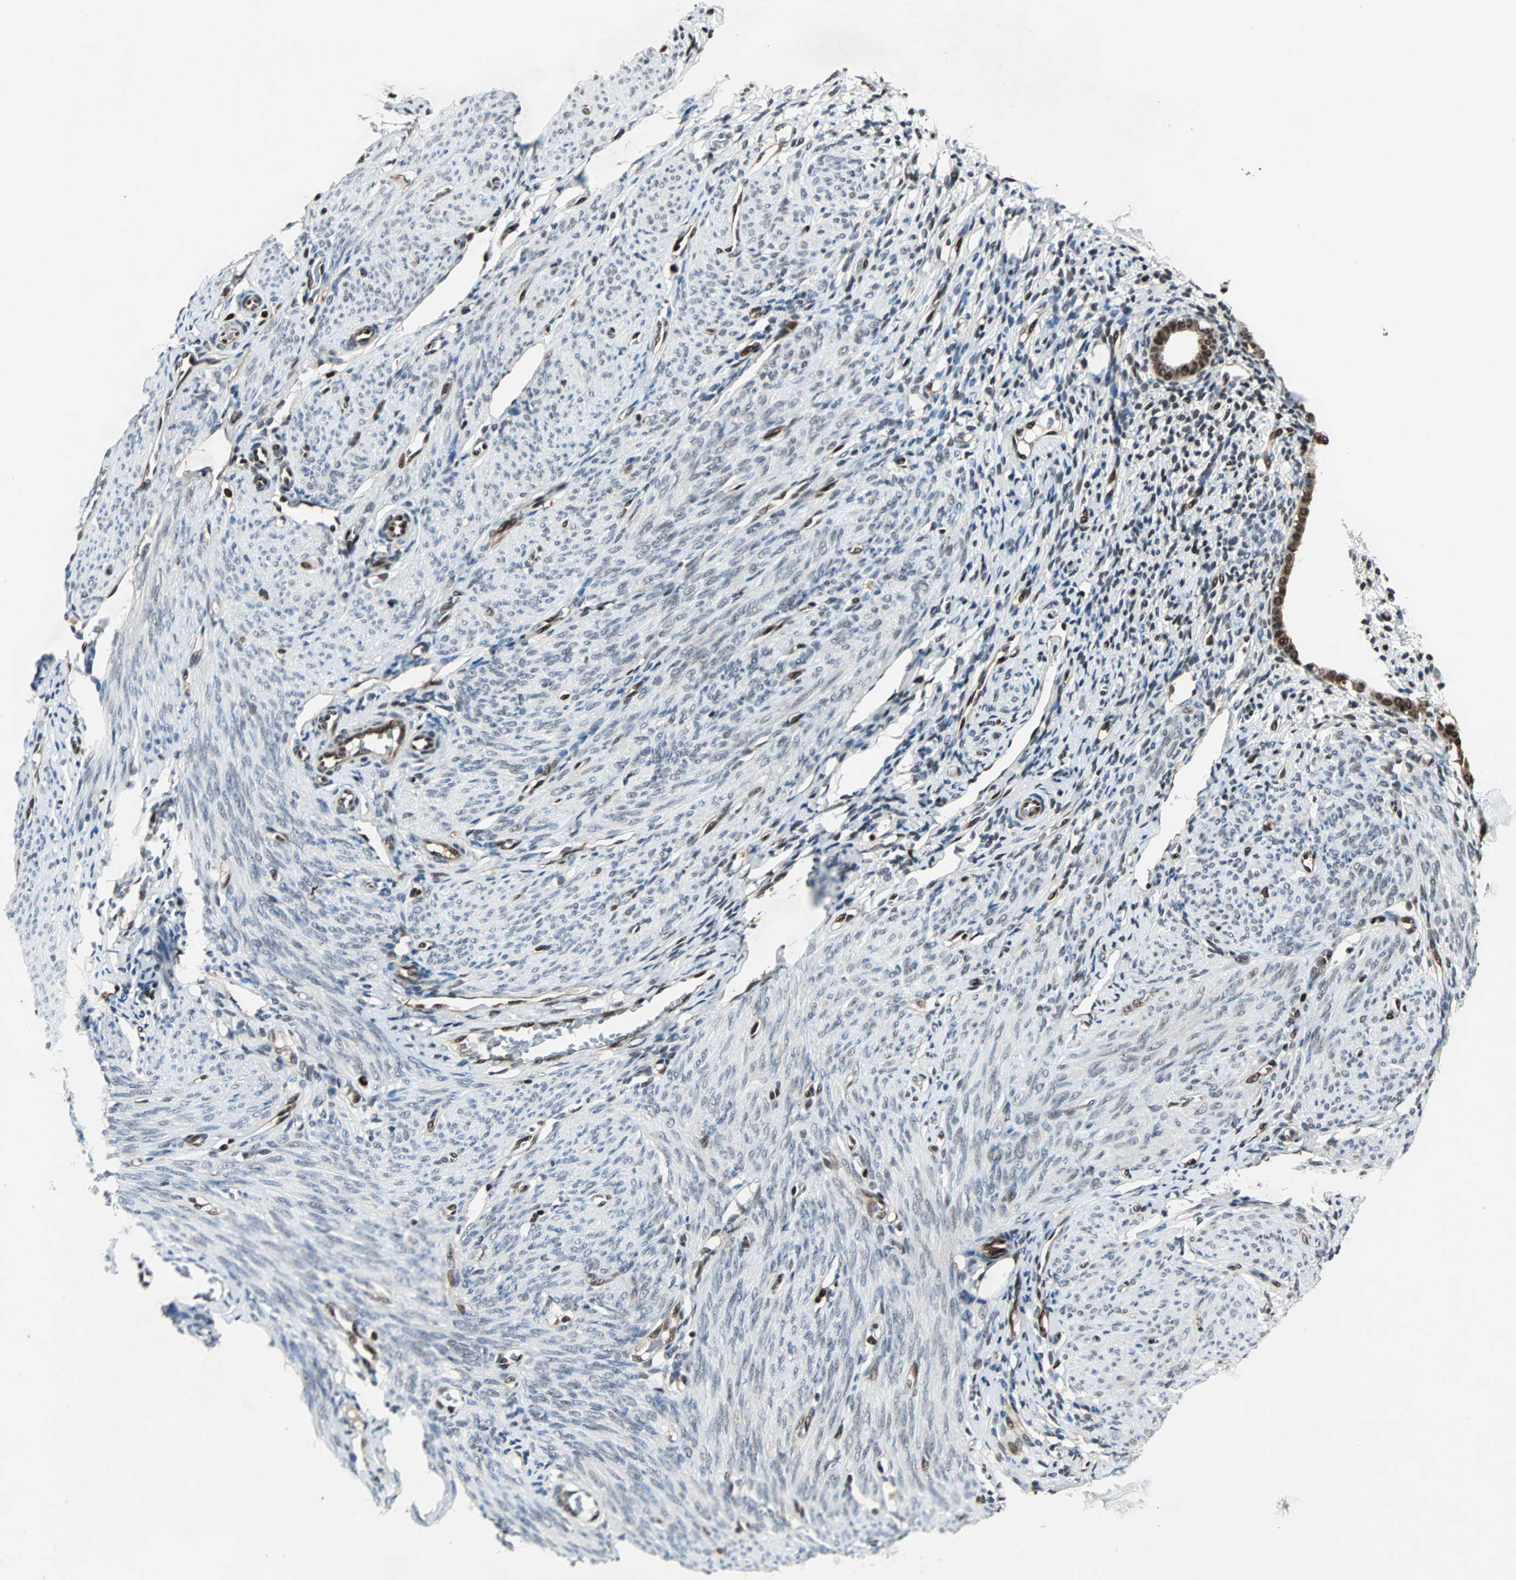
{"staining": {"intensity": "strong", "quantity": "25%-75%", "location": "nuclear"}, "tissue": "endometrium", "cell_type": "Cells in endometrial stroma", "image_type": "normal", "snomed": [{"axis": "morphology", "description": "Normal tissue, NOS"}, {"axis": "topography", "description": "Endometrium"}], "caption": "Normal endometrium displays strong nuclear staining in about 25%-75% of cells in endometrial stroma, visualized by immunohistochemistry. (IHC, brightfield microscopy, high magnification).", "gene": "ACLY", "patient": {"sex": "female", "age": 61}}